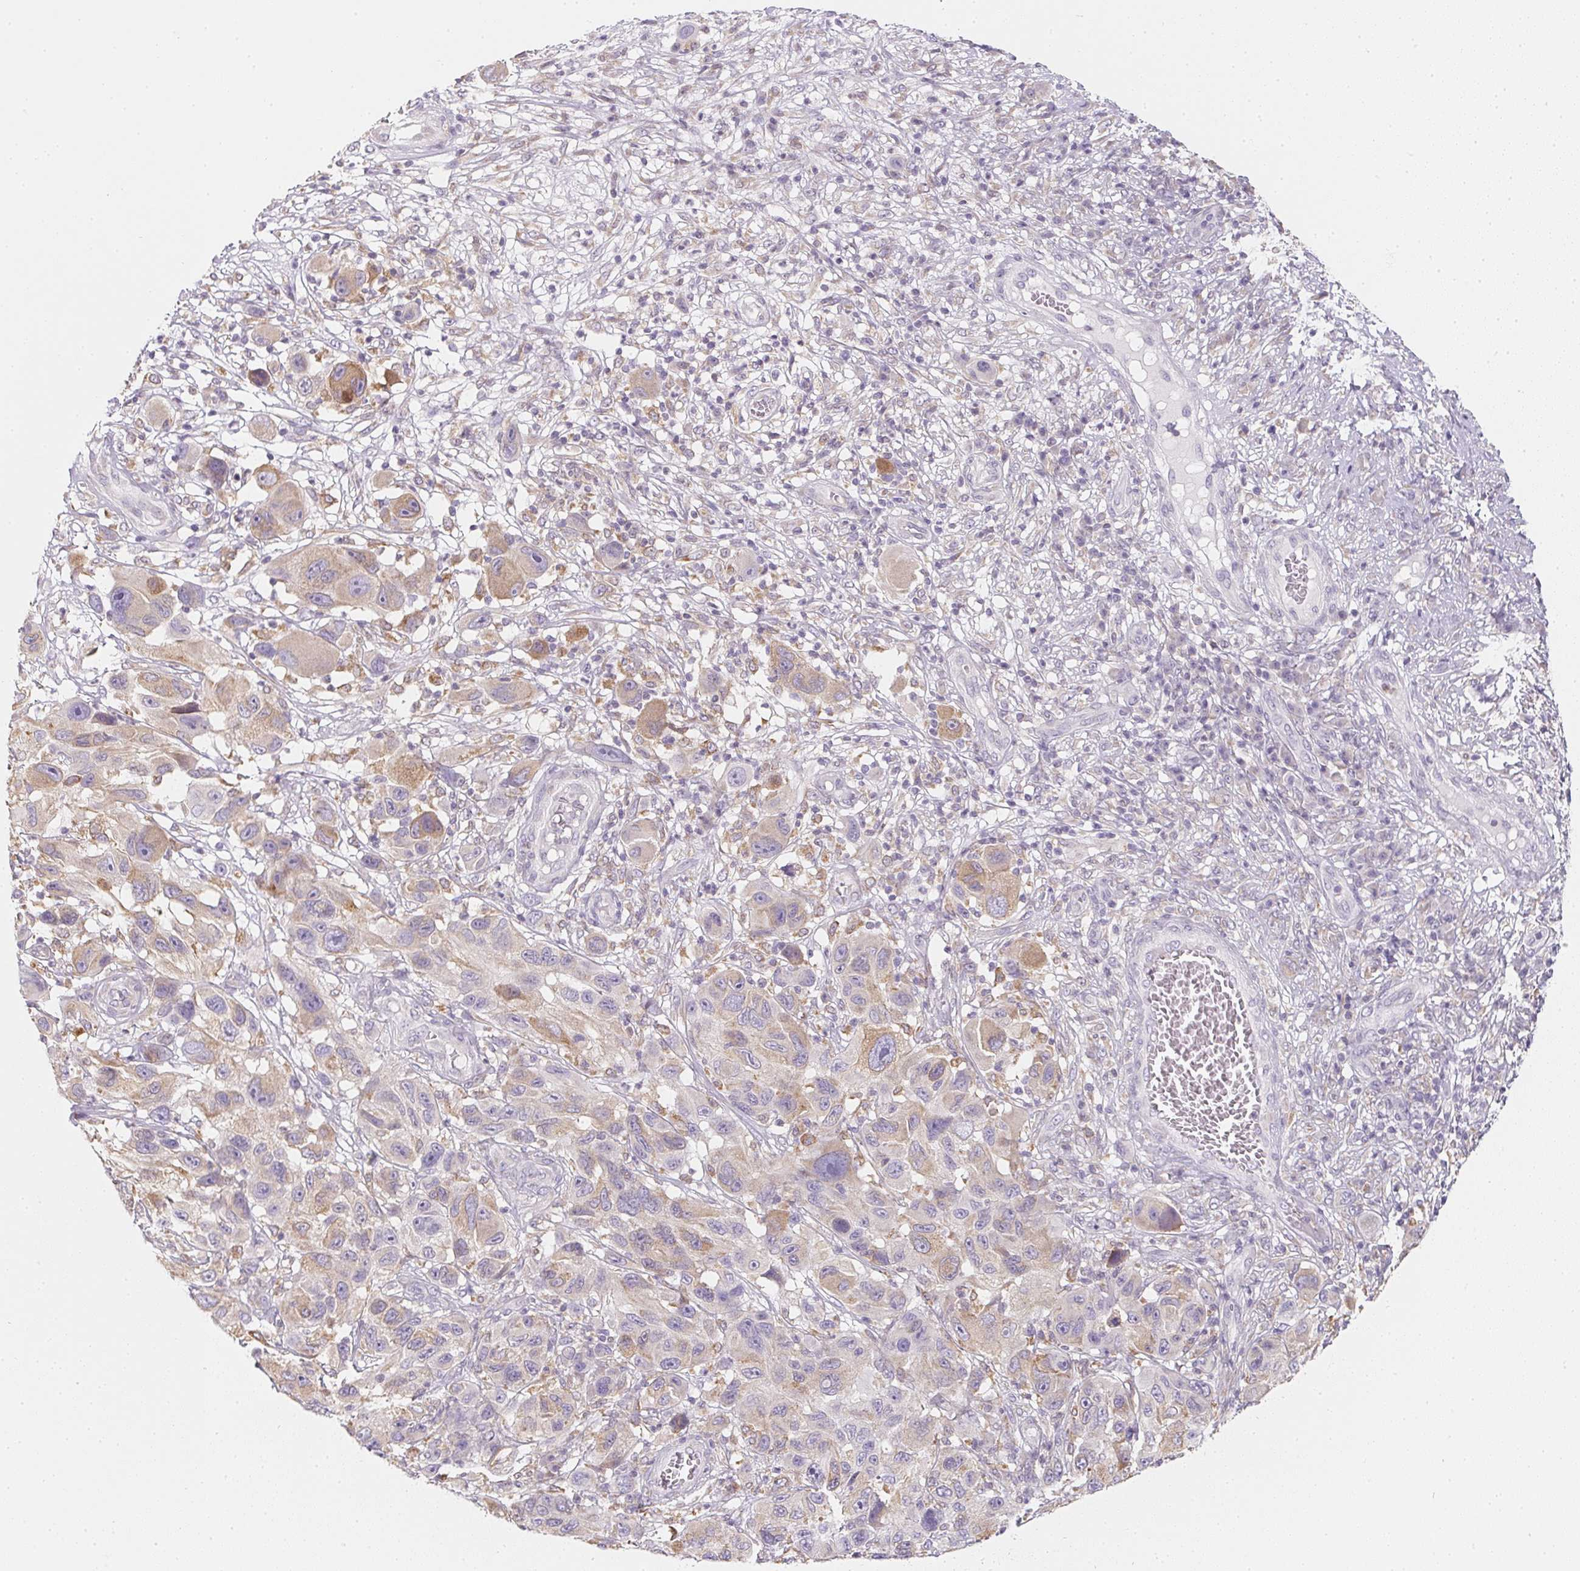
{"staining": {"intensity": "weak", "quantity": "<25%", "location": "cytoplasmic/membranous"}, "tissue": "melanoma", "cell_type": "Tumor cells", "image_type": "cancer", "snomed": [{"axis": "morphology", "description": "Malignant melanoma, NOS"}, {"axis": "topography", "description": "Skin"}], "caption": "Melanoma stained for a protein using immunohistochemistry (IHC) shows no positivity tumor cells.", "gene": "SOAT1", "patient": {"sex": "male", "age": 53}}